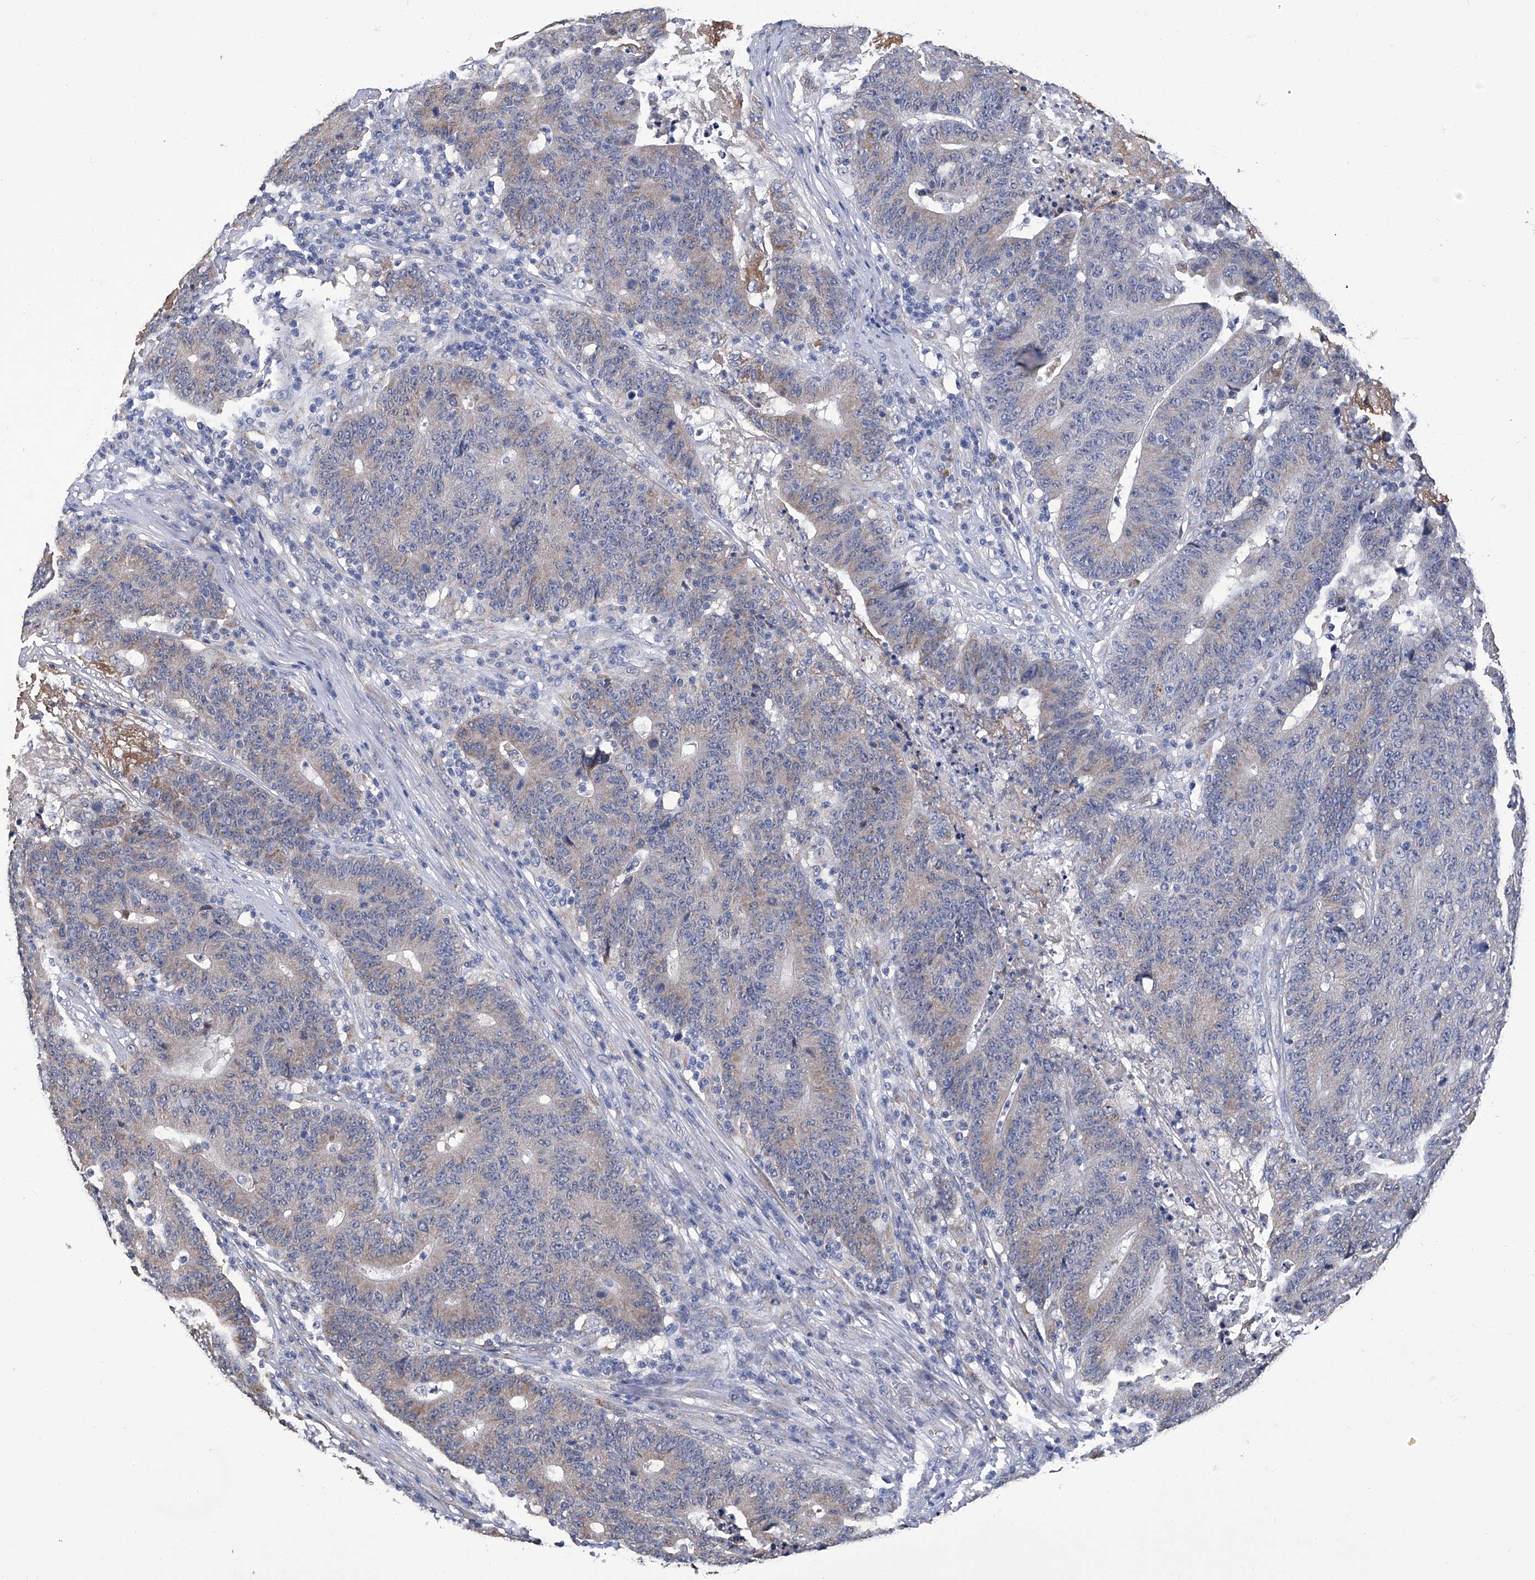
{"staining": {"intensity": "negative", "quantity": "none", "location": "none"}, "tissue": "colorectal cancer", "cell_type": "Tumor cells", "image_type": "cancer", "snomed": [{"axis": "morphology", "description": "Normal tissue, NOS"}, {"axis": "morphology", "description": "Adenocarcinoma, NOS"}, {"axis": "topography", "description": "Colon"}], "caption": "A histopathology image of adenocarcinoma (colorectal) stained for a protein shows no brown staining in tumor cells.", "gene": "OAT", "patient": {"sex": "female", "age": 75}}